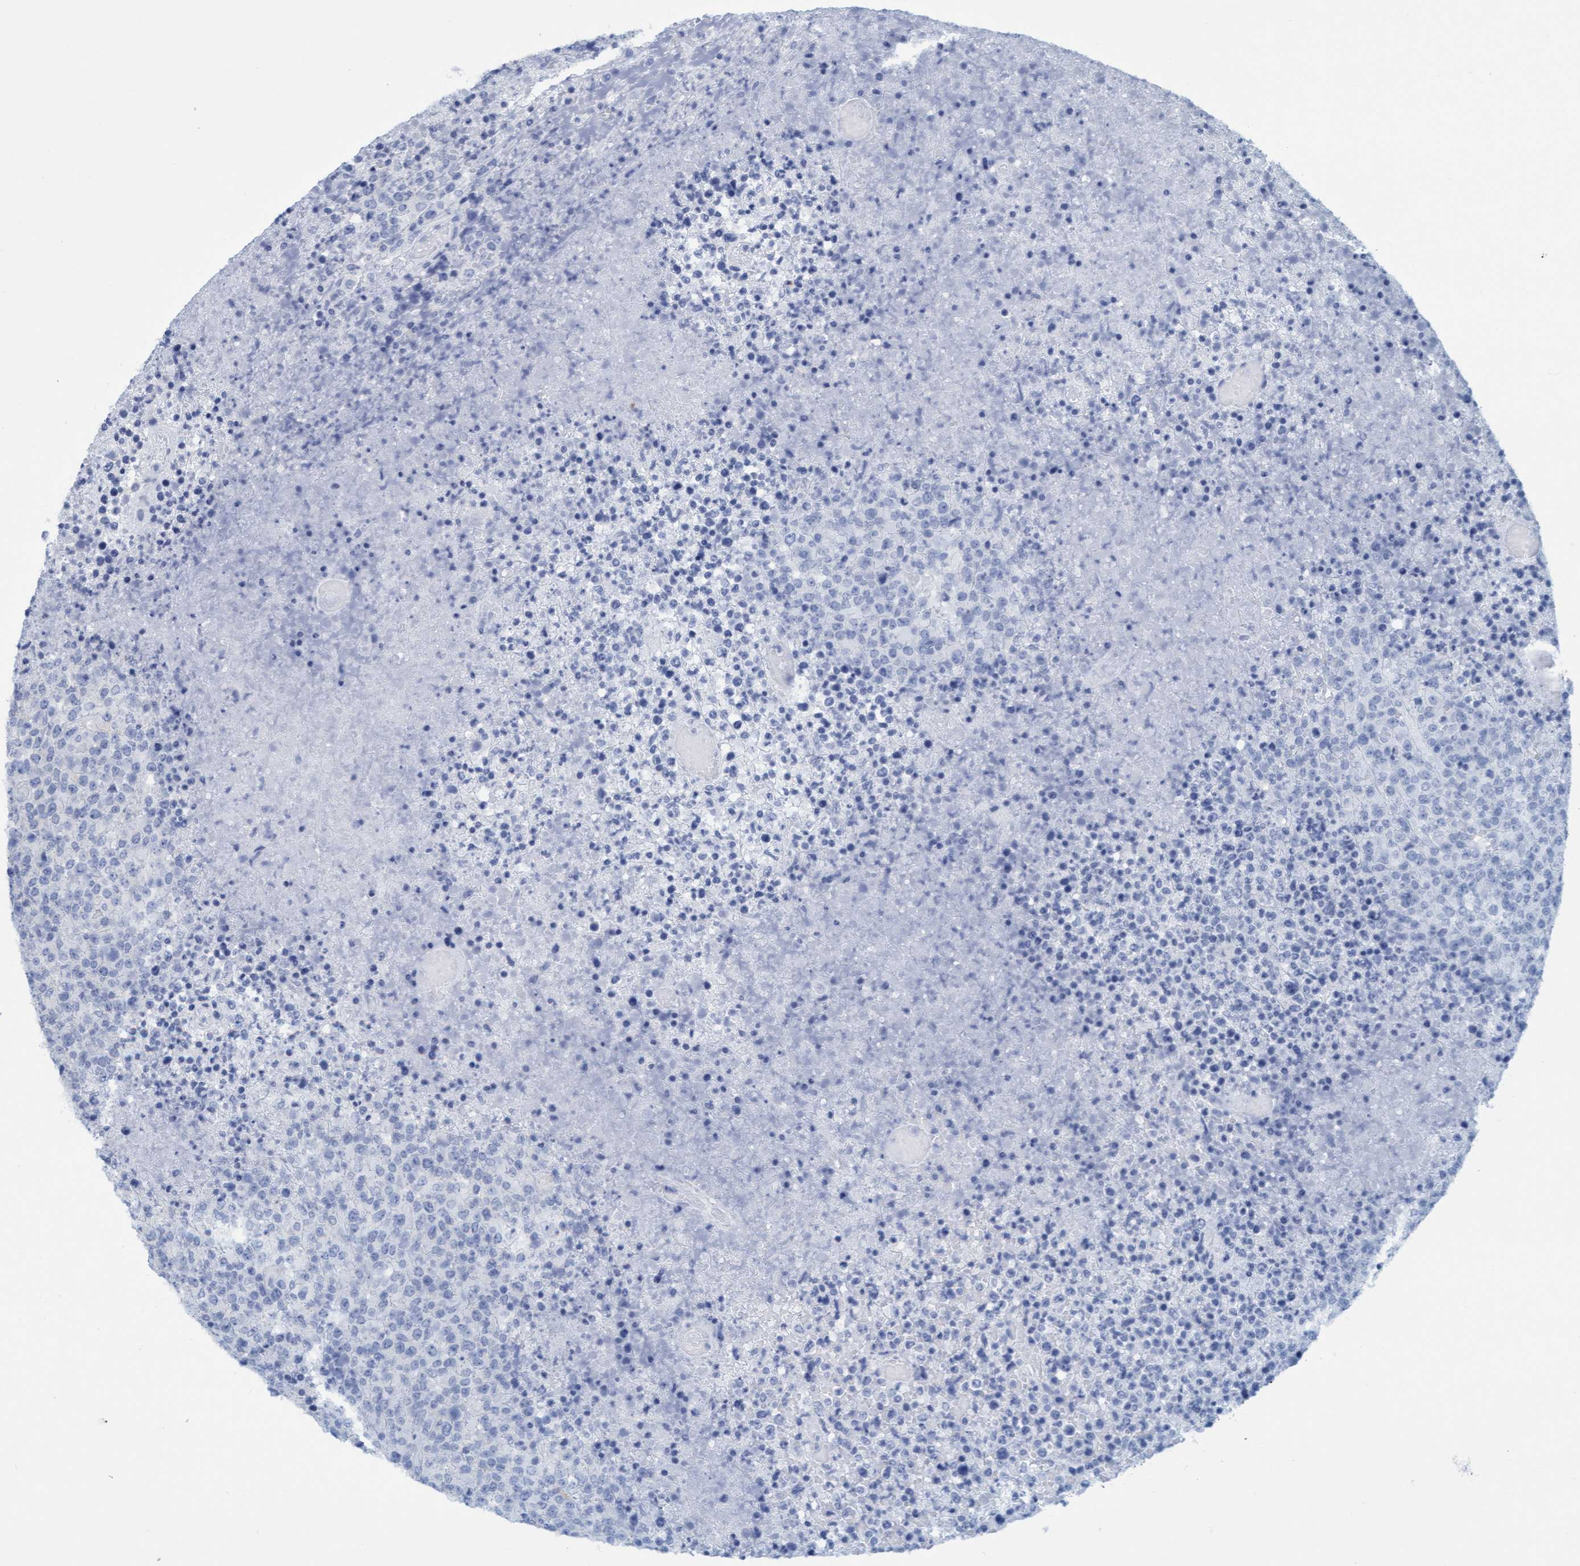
{"staining": {"intensity": "negative", "quantity": "none", "location": "none"}, "tissue": "lymphoma", "cell_type": "Tumor cells", "image_type": "cancer", "snomed": [{"axis": "morphology", "description": "Malignant lymphoma, non-Hodgkin's type, High grade"}, {"axis": "topography", "description": "Lymph node"}], "caption": "DAB immunohistochemical staining of human lymphoma displays no significant staining in tumor cells. (Brightfield microscopy of DAB (3,3'-diaminobenzidine) immunohistochemistry (IHC) at high magnification).", "gene": "ZNF677", "patient": {"sex": "male", "age": 13}}